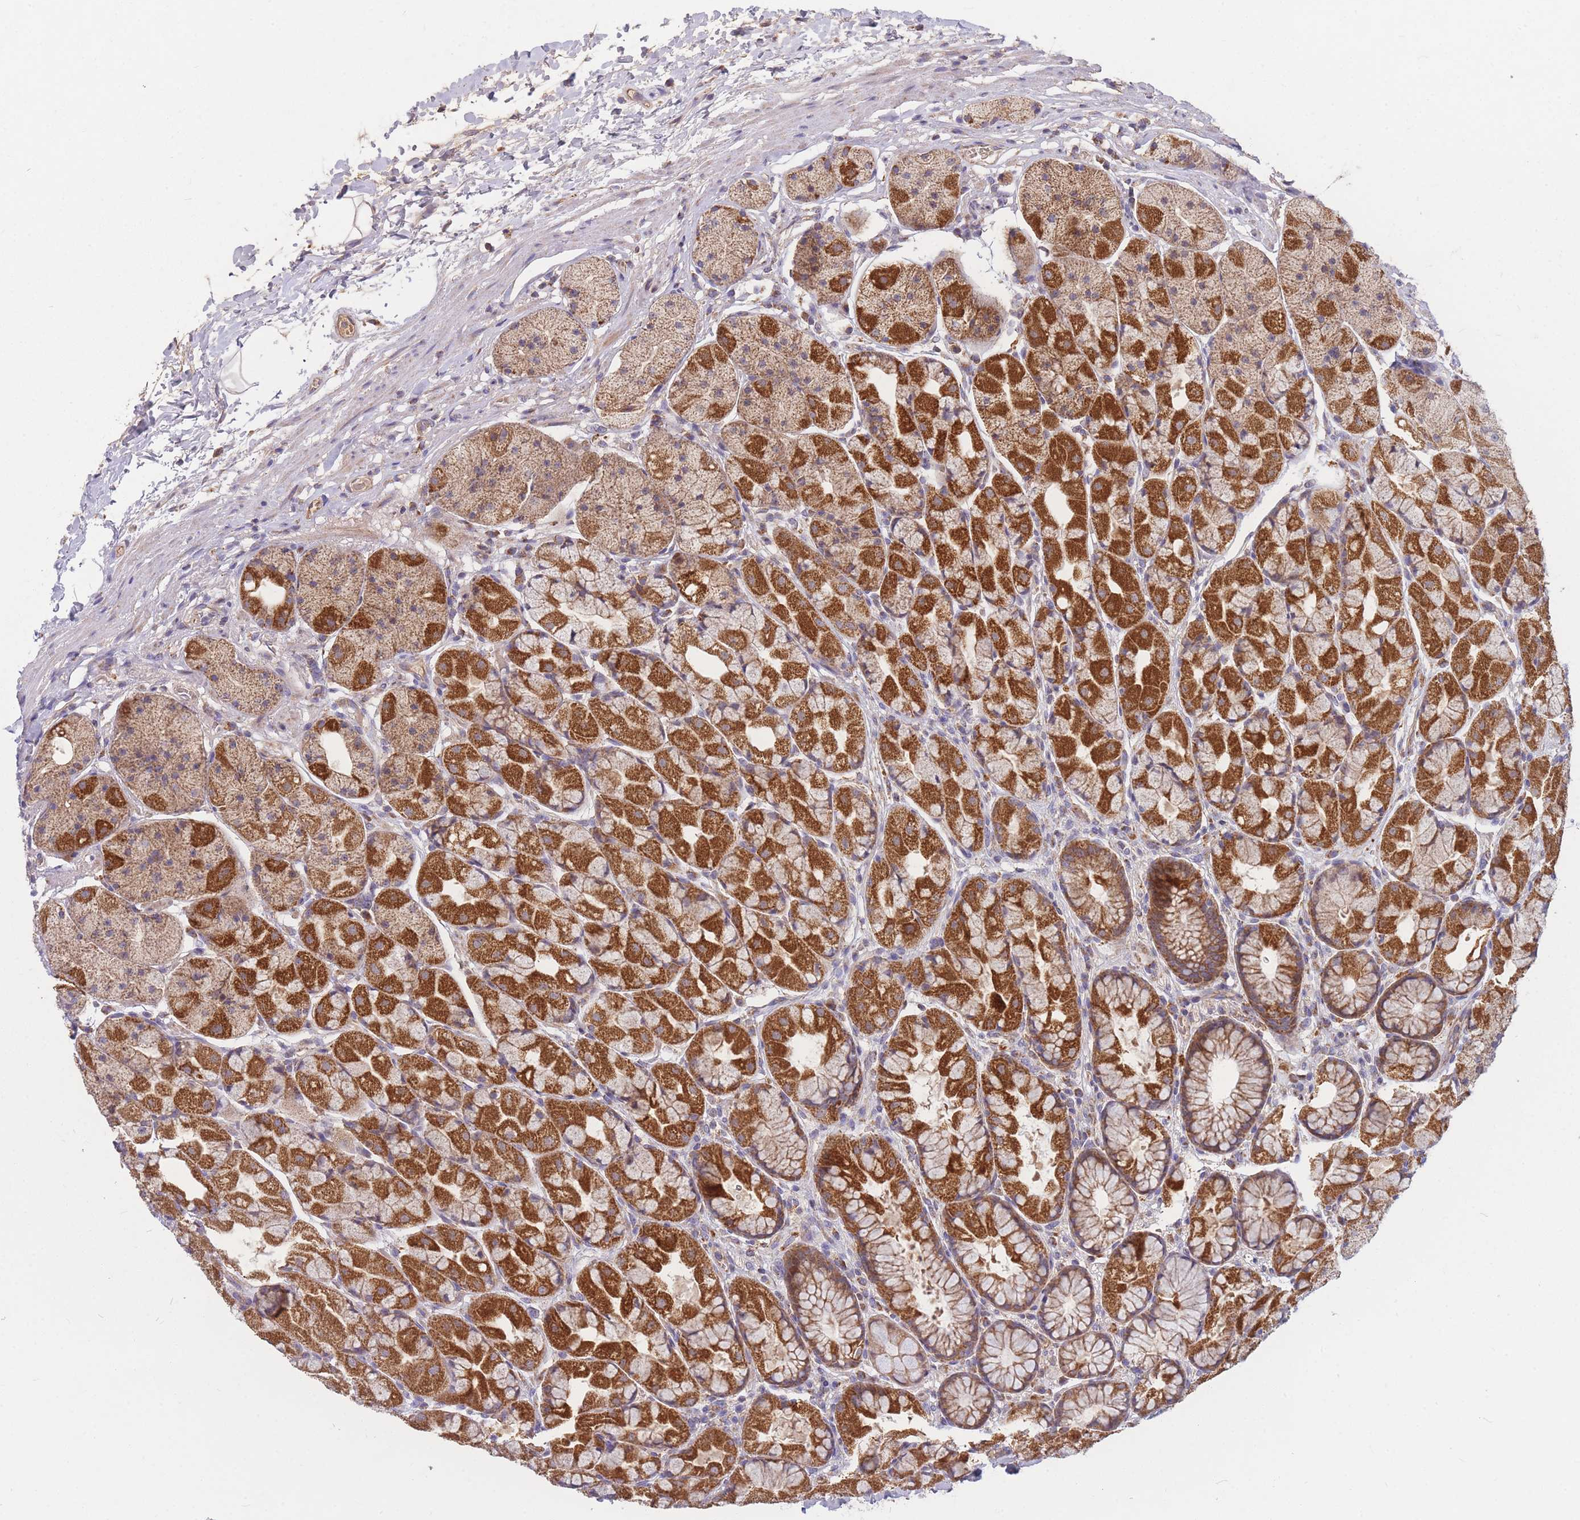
{"staining": {"intensity": "strong", "quantity": ">75%", "location": "cytoplasmic/membranous"}, "tissue": "stomach", "cell_type": "Glandular cells", "image_type": "normal", "snomed": [{"axis": "morphology", "description": "Normal tissue, NOS"}, {"axis": "topography", "description": "Stomach"}], "caption": "This is an image of immunohistochemistry staining of normal stomach, which shows strong staining in the cytoplasmic/membranous of glandular cells.", "gene": "PTPMT1", "patient": {"sex": "male", "age": 57}}